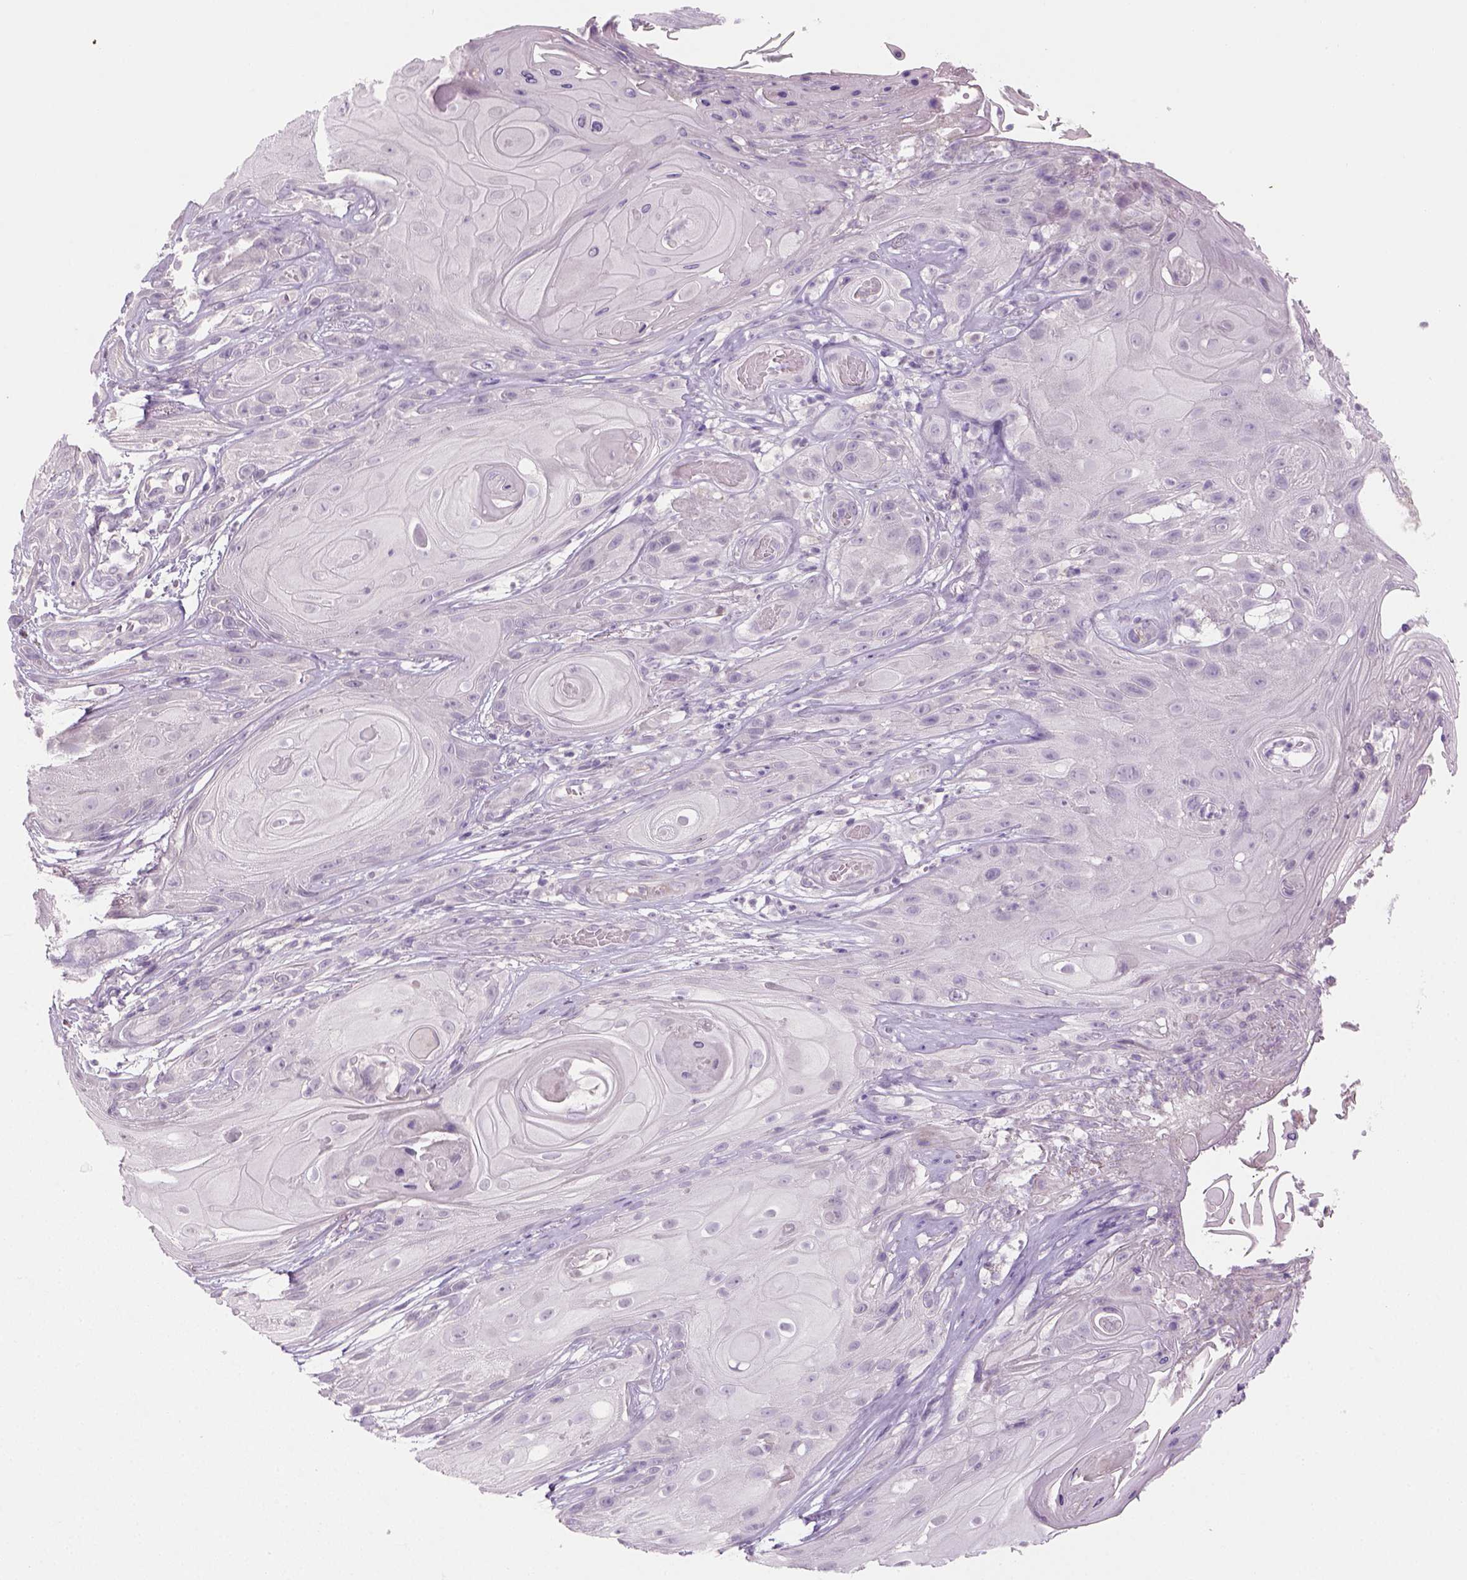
{"staining": {"intensity": "negative", "quantity": "none", "location": "none"}, "tissue": "skin cancer", "cell_type": "Tumor cells", "image_type": "cancer", "snomed": [{"axis": "morphology", "description": "Squamous cell carcinoma, NOS"}, {"axis": "topography", "description": "Skin"}], "caption": "IHC histopathology image of human skin squamous cell carcinoma stained for a protein (brown), which displays no positivity in tumor cells. (IHC, brightfield microscopy, high magnification).", "gene": "GFI1B", "patient": {"sex": "male", "age": 62}}